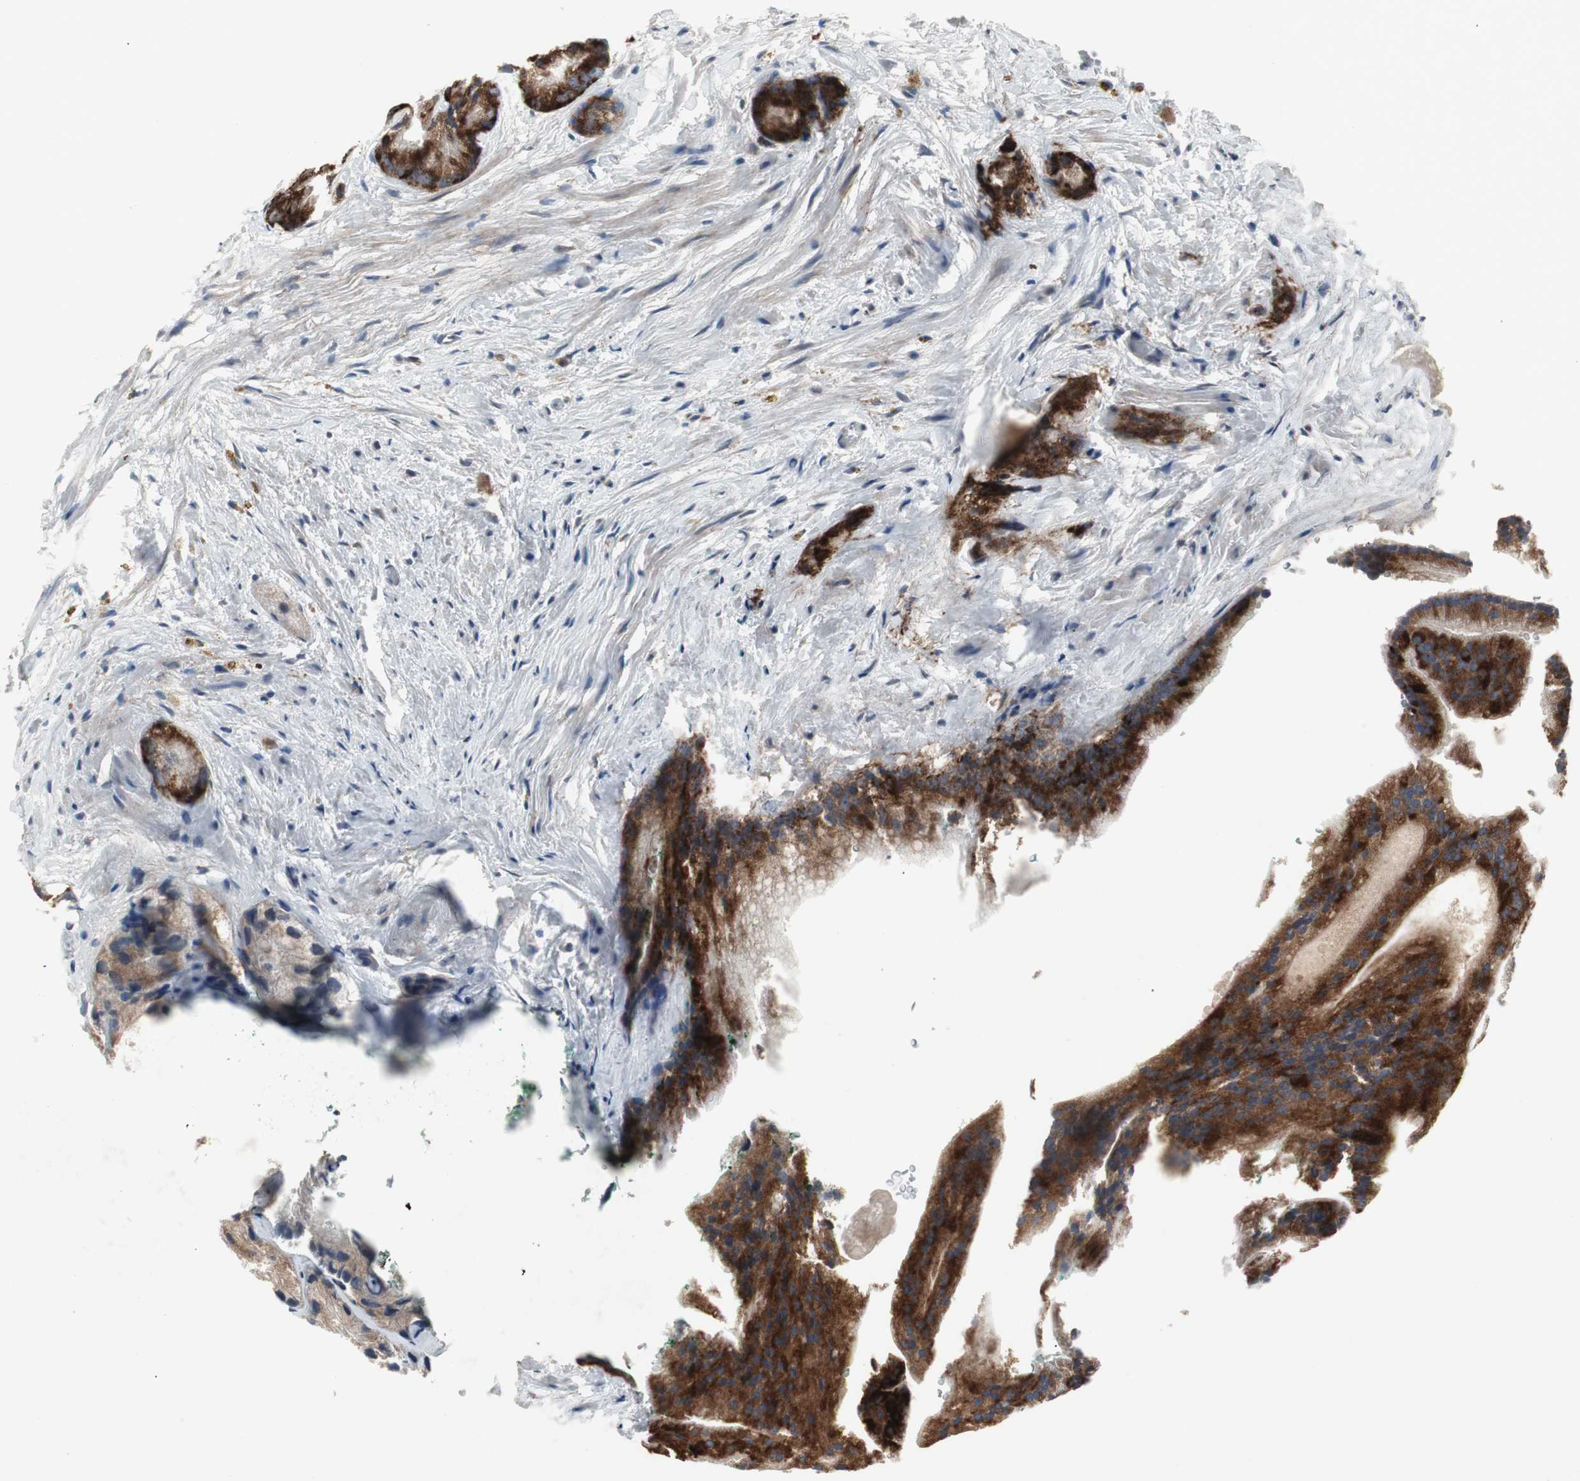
{"staining": {"intensity": "strong", "quantity": ">75%", "location": "cytoplasmic/membranous"}, "tissue": "prostate cancer", "cell_type": "Tumor cells", "image_type": "cancer", "snomed": [{"axis": "morphology", "description": "Adenocarcinoma, Low grade"}, {"axis": "topography", "description": "Prostate"}], "caption": "Immunohistochemistry (IHC) staining of prostate cancer, which displays high levels of strong cytoplasmic/membranous expression in about >75% of tumor cells indicating strong cytoplasmic/membranous protein expression. The staining was performed using DAB (brown) for protein detection and nuclei were counterstained in hematoxylin (blue).", "gene": "GBA1", "patient": {"sex": "male", "age": 69}}